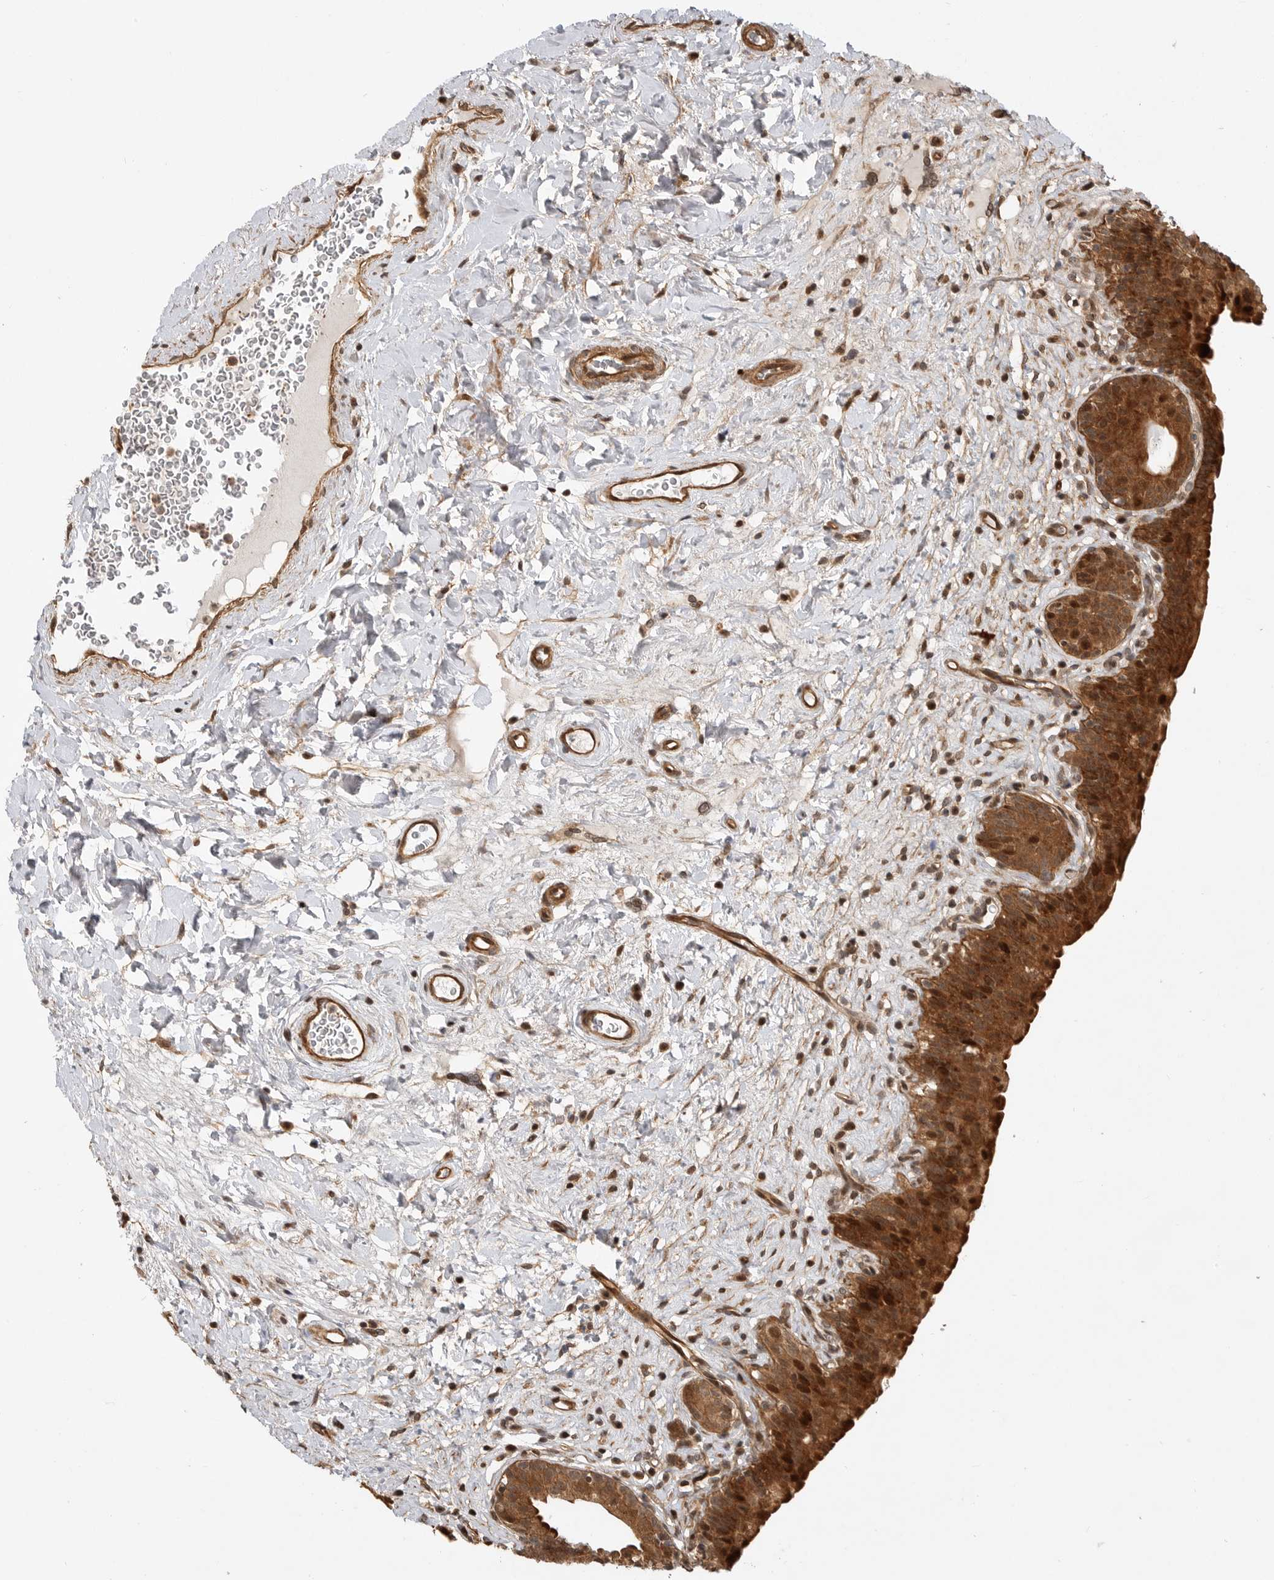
{"staining": {"intensity": "strong", "quantity": ">75%", "location": "cytoplasmic/membranous,nuclear"}, "tissue": "urinary bladder", "cell_type": "Urothelial cells", "image_type": "normal", "snomed": [{"axis": "morphology", "description": "Normal tissue, NOS"}, {"axis": "topography", "description": "Urinary bladder"}], "caption": "This is a histology image of immunohistochemistry staining of normal urinary bladder, which shows strong staining in the cytoplasmic/membranous,nuclear of urothelial cells.", "gene": "ADPRS", "patient": {"sex": "male", "age": 83}}